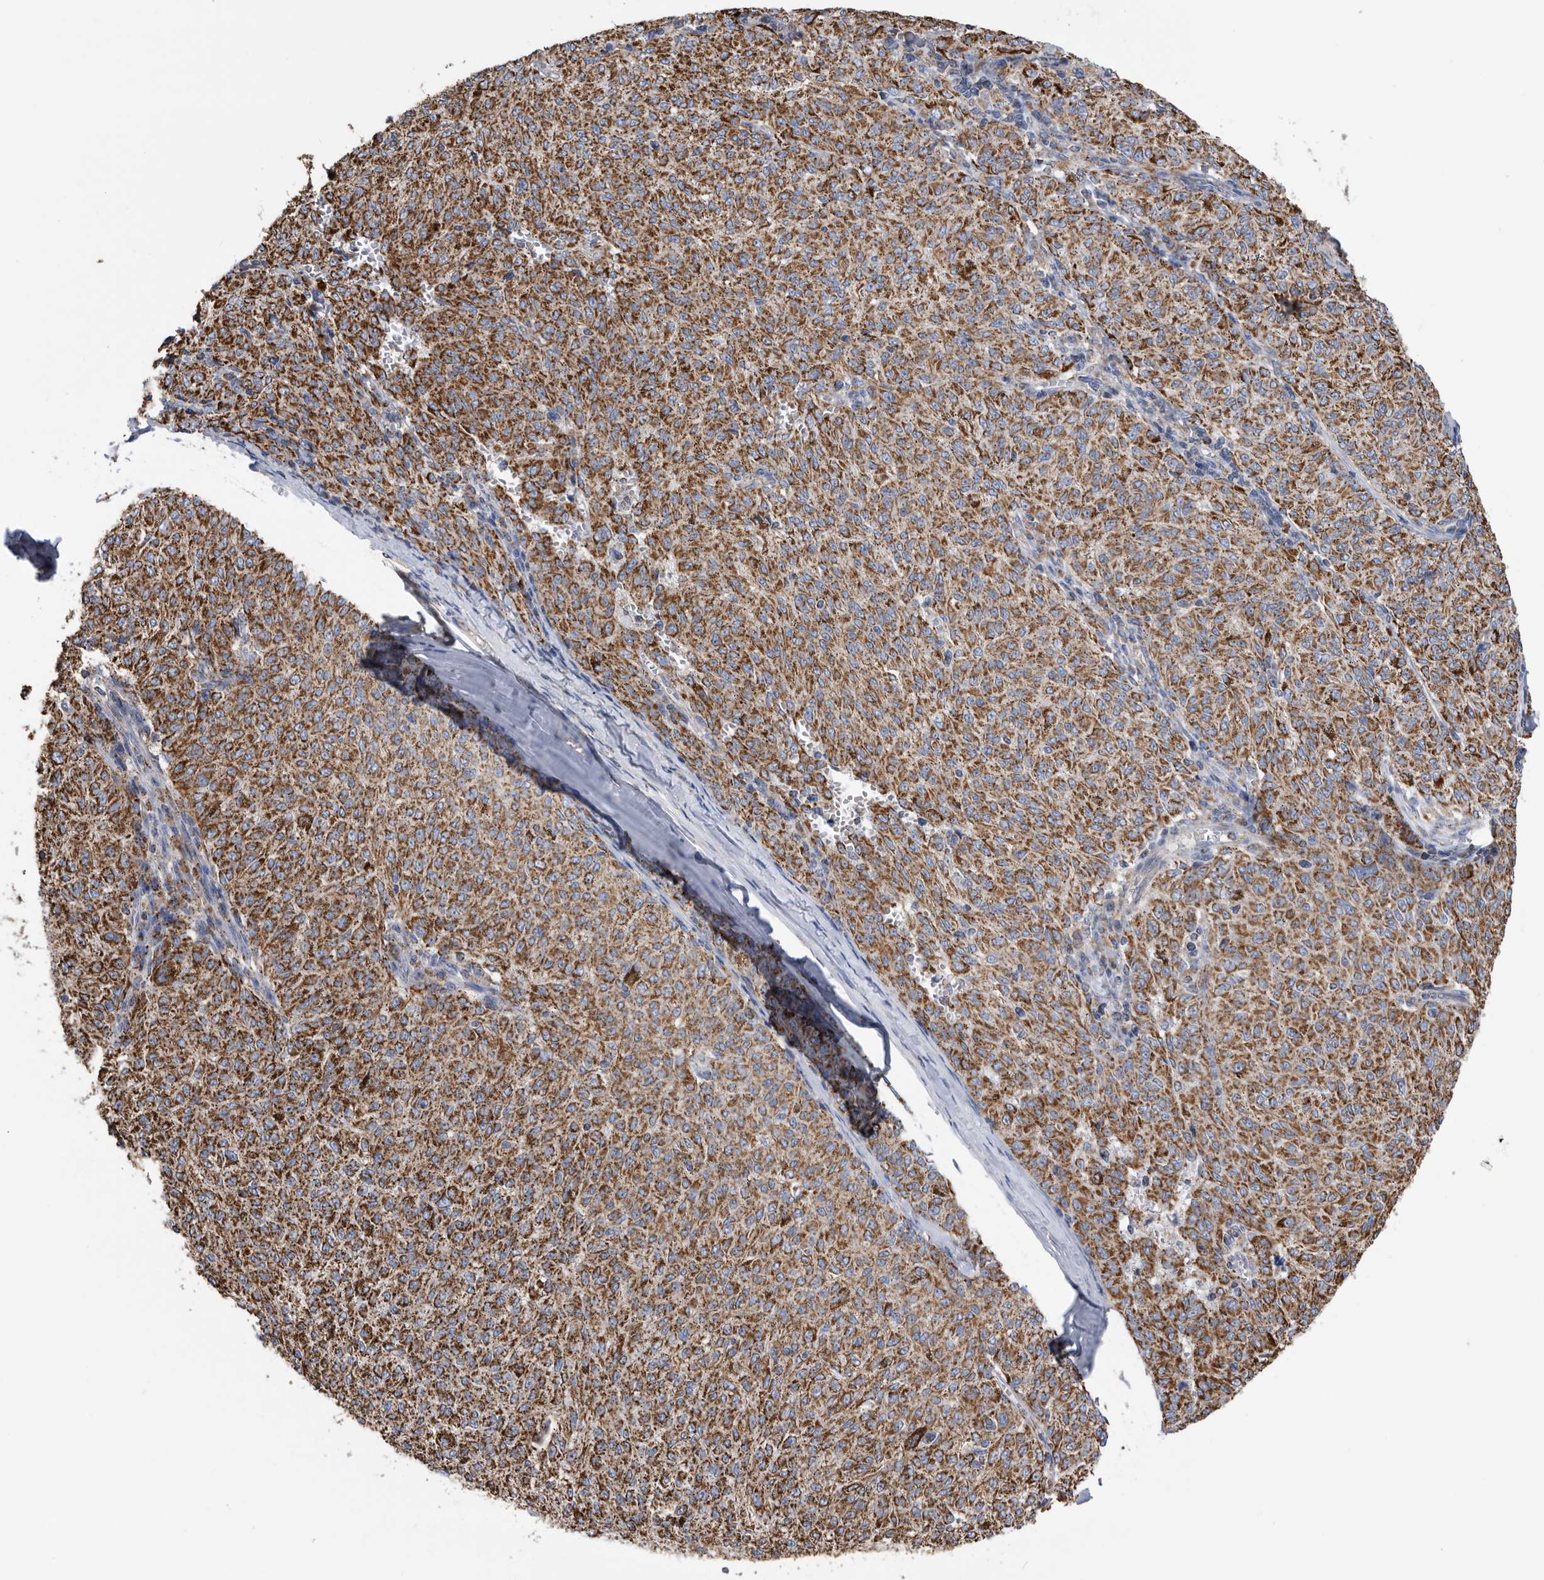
{"staining": {"intensity": "strong", "quantity": ">75%", "location": "cytoplasmic/membranous"}, "tissue": "melanoma", "cell_type": "Tumor cells", "image_type": "cancer", "snomed": [{"axis": "morphology", "description": "Malignant melanoma, NOS"}, {"axis": "topography", "description": "Skin"}], "caption": "This image reveals IHC staining of human malignant melanoma, with high strong cytoplasmic/membranous expression in about >75% of tumor cells.", "gene": "WFDC1", "patient": {"sex": "female", "age": 72}}